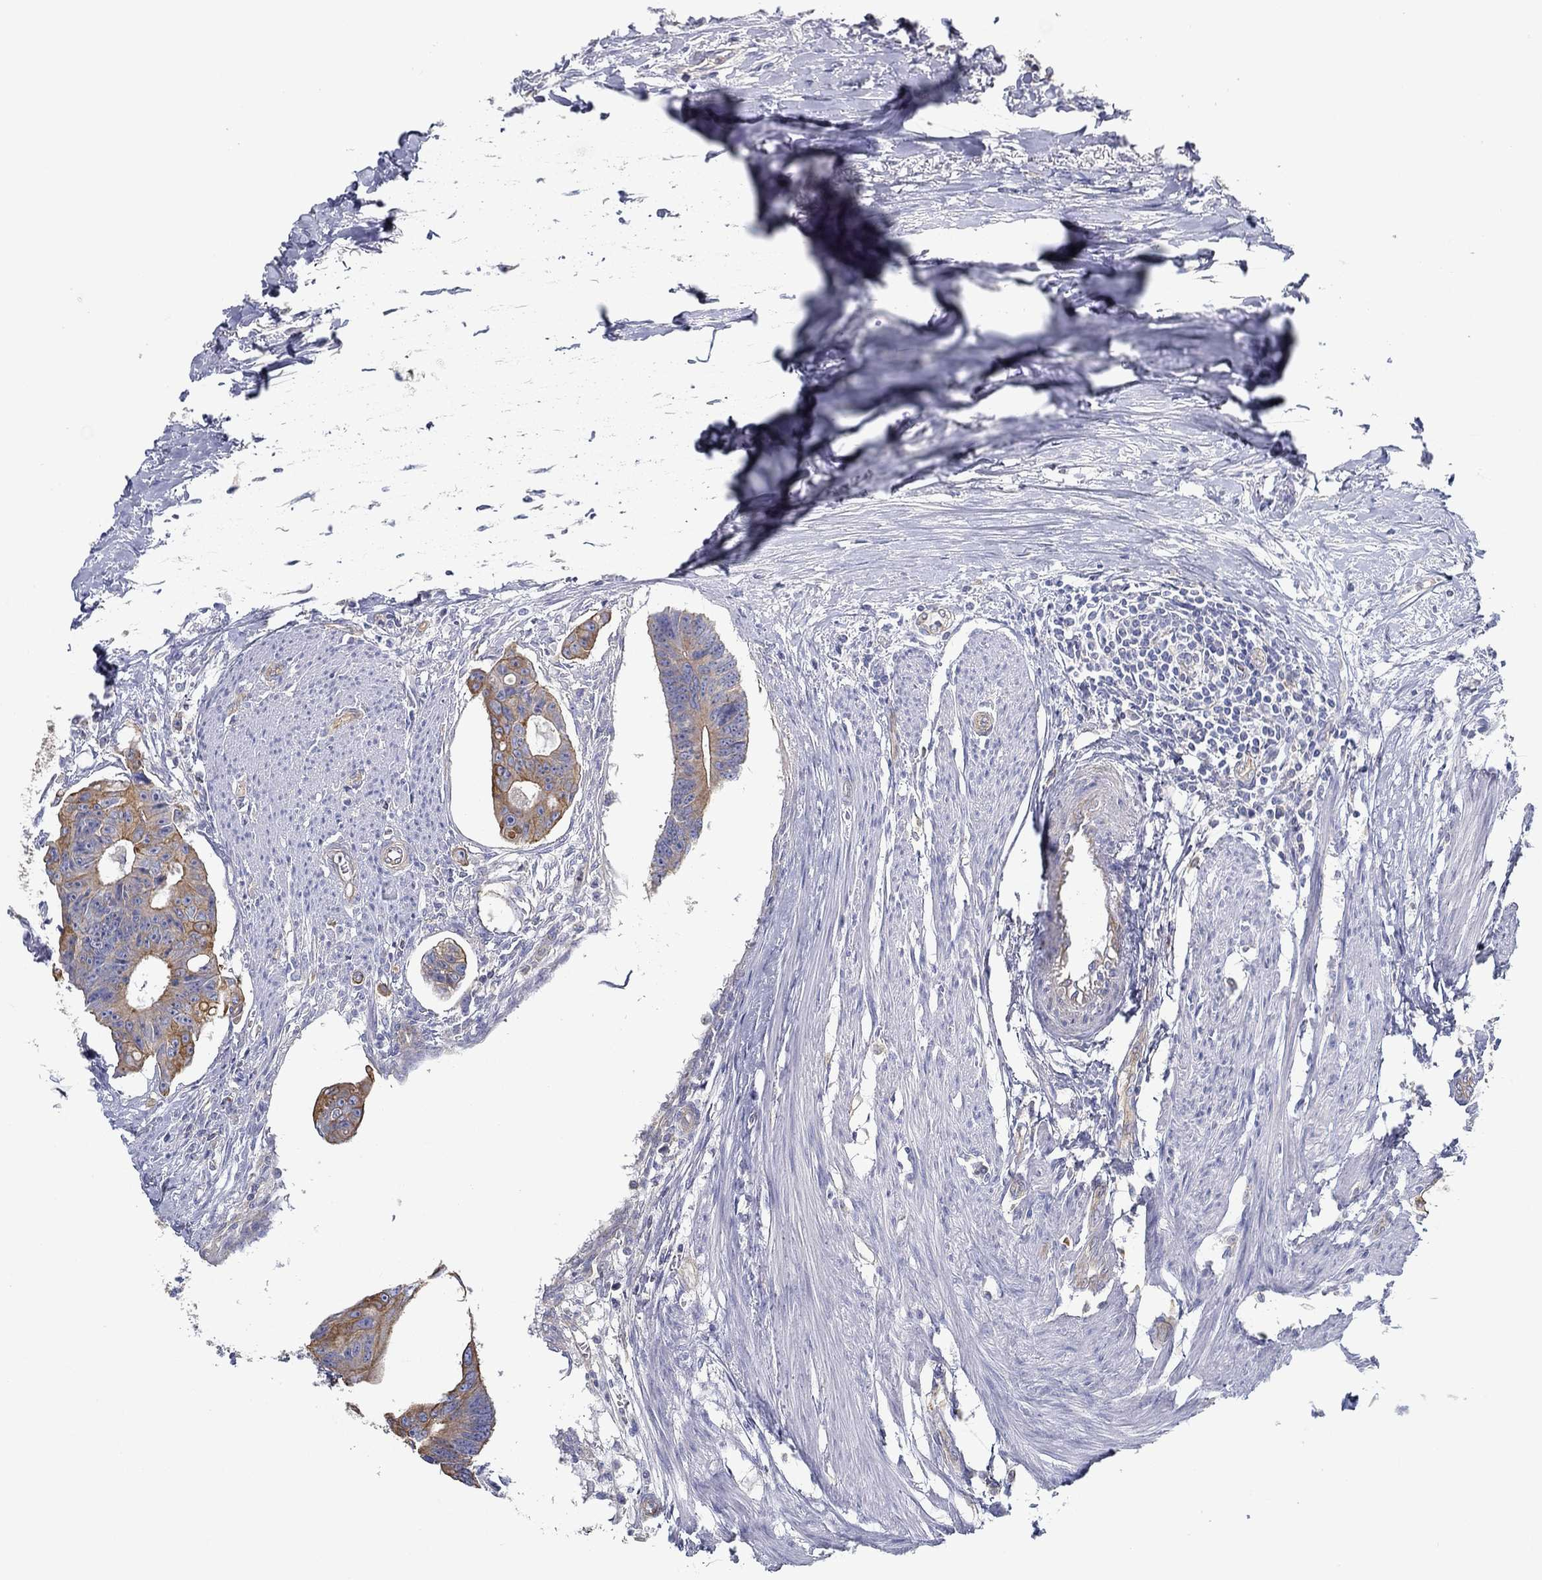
{"staining": {"intensity": "strong", "quantity": "25%-75%", "location": "cytoplasmic/membranous"}, "tissue": "colorectal cancer", "cell_type": "Tumor cells", "image_type": "cancer", "snomed": [{"axis": "morphology", "description": "Adenocarcinoma, NOS"}, {"axis": "topography", "description": "Colon"}], "caption": "DAB immunohistochemical staining of human adenocarcinoma (colorectal) reveals strong cytoplasmic/membranous protein positivity in about 25%-75% of tumor cells. The protein is stained brown, and the nuclei are stained in blue (DAB (3,3'-diaminobenzidine) IHC with brightfield microscopy, high magnification).", "gene": "BBOF1", "patient": {"sex": "male", "age": 70}}